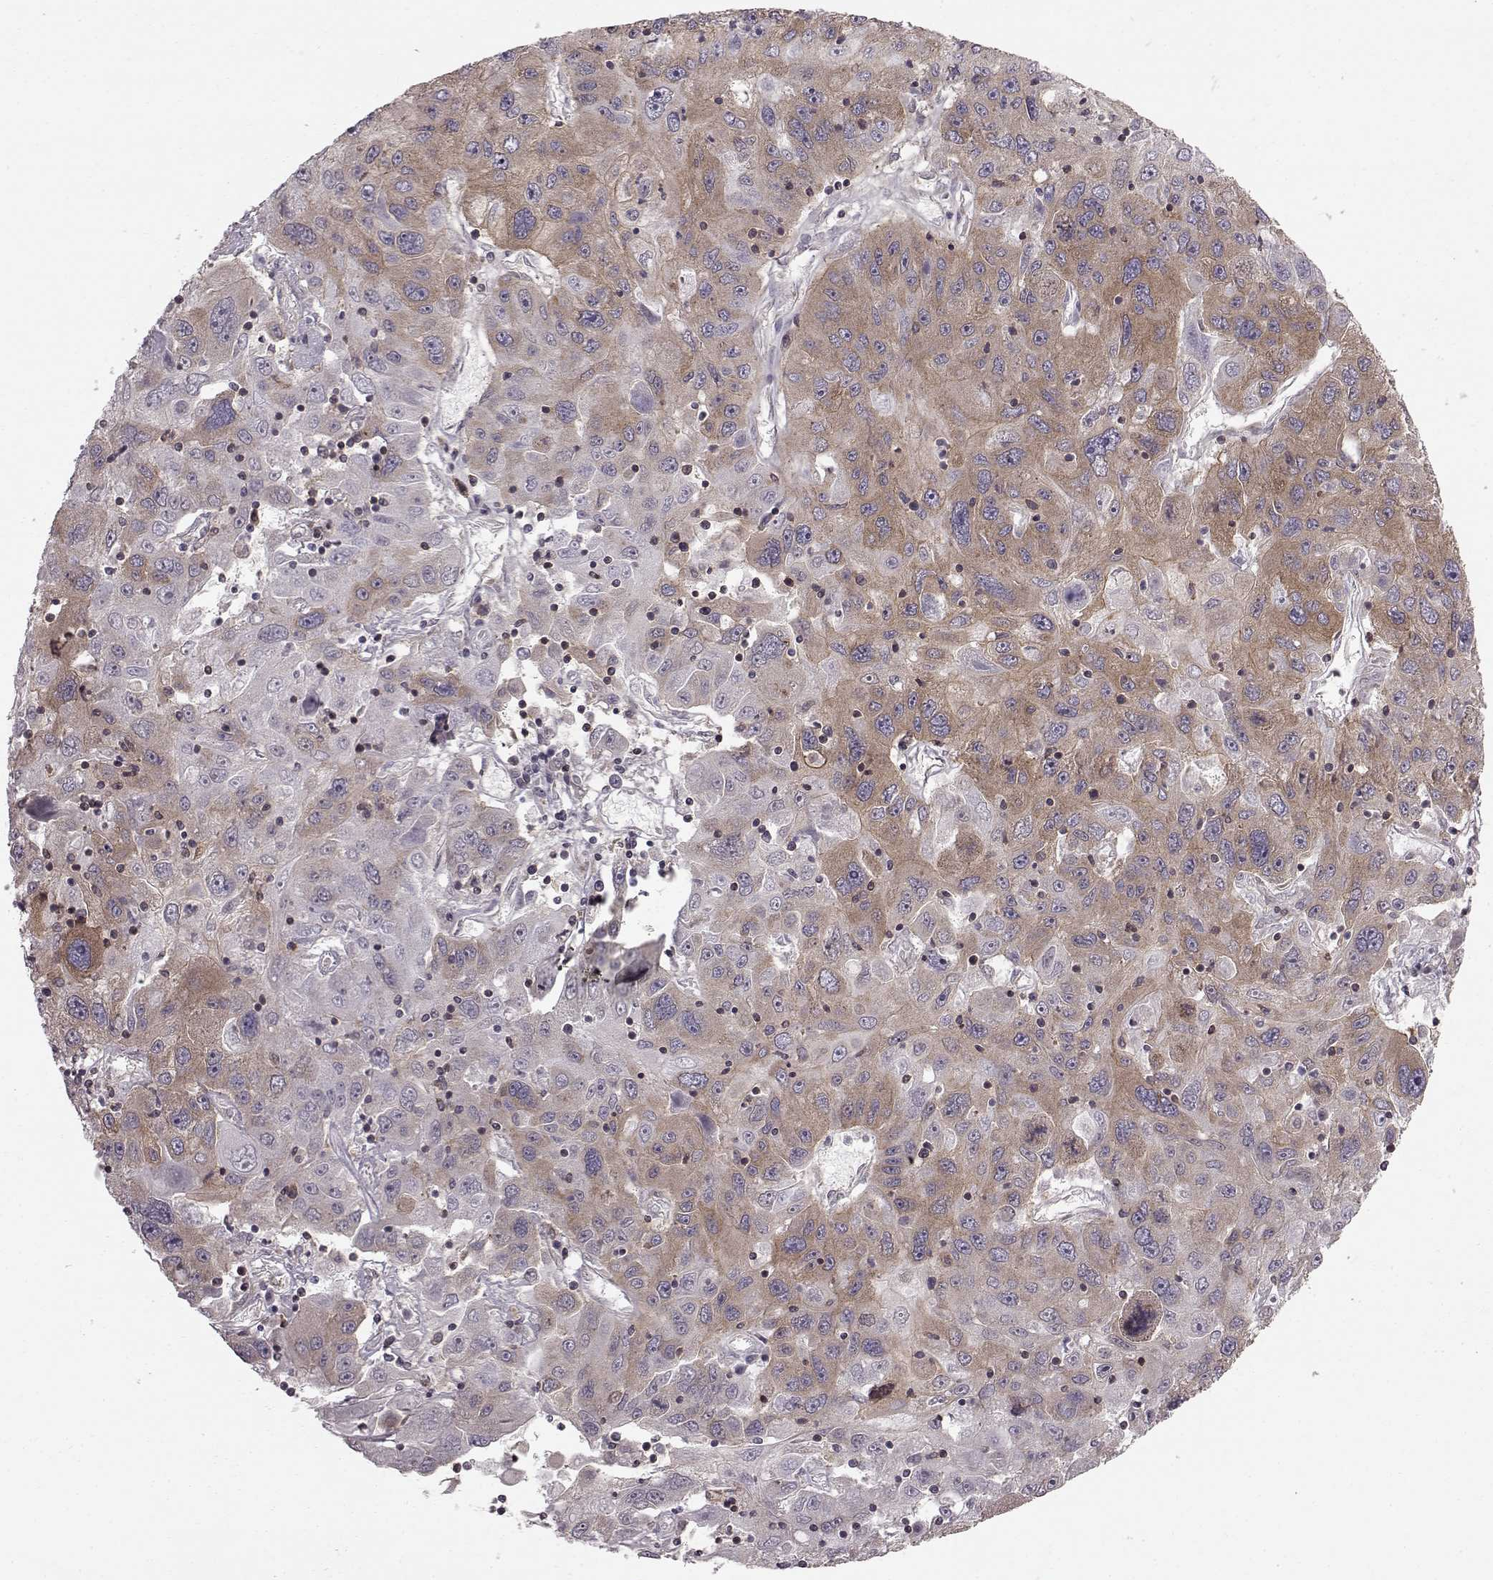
{"staining": {"intensity": "weak", "quantity": "25%-75%", "location": "cytoplasmic/membranous"}, "tissue": "stomach cancer", "cell_type": "Tumor cells", "image_type": "cancer", "snomed": [{"axis": "morphology", "description": "Adenocarcinoma, NOS"}, {"axis": "topography", "description": "Stomach"}], "caption": "Immunohistochemical staining of human adenocarcinoma (stomach) reveals low levels of weak cytoplasmic/membranous protein positivity in approximately 25%-75% of tumor cells. Nuclei are stained in blue.", "gene": "RABGAP1", "patient": {"sex": "male", "age": 56}}